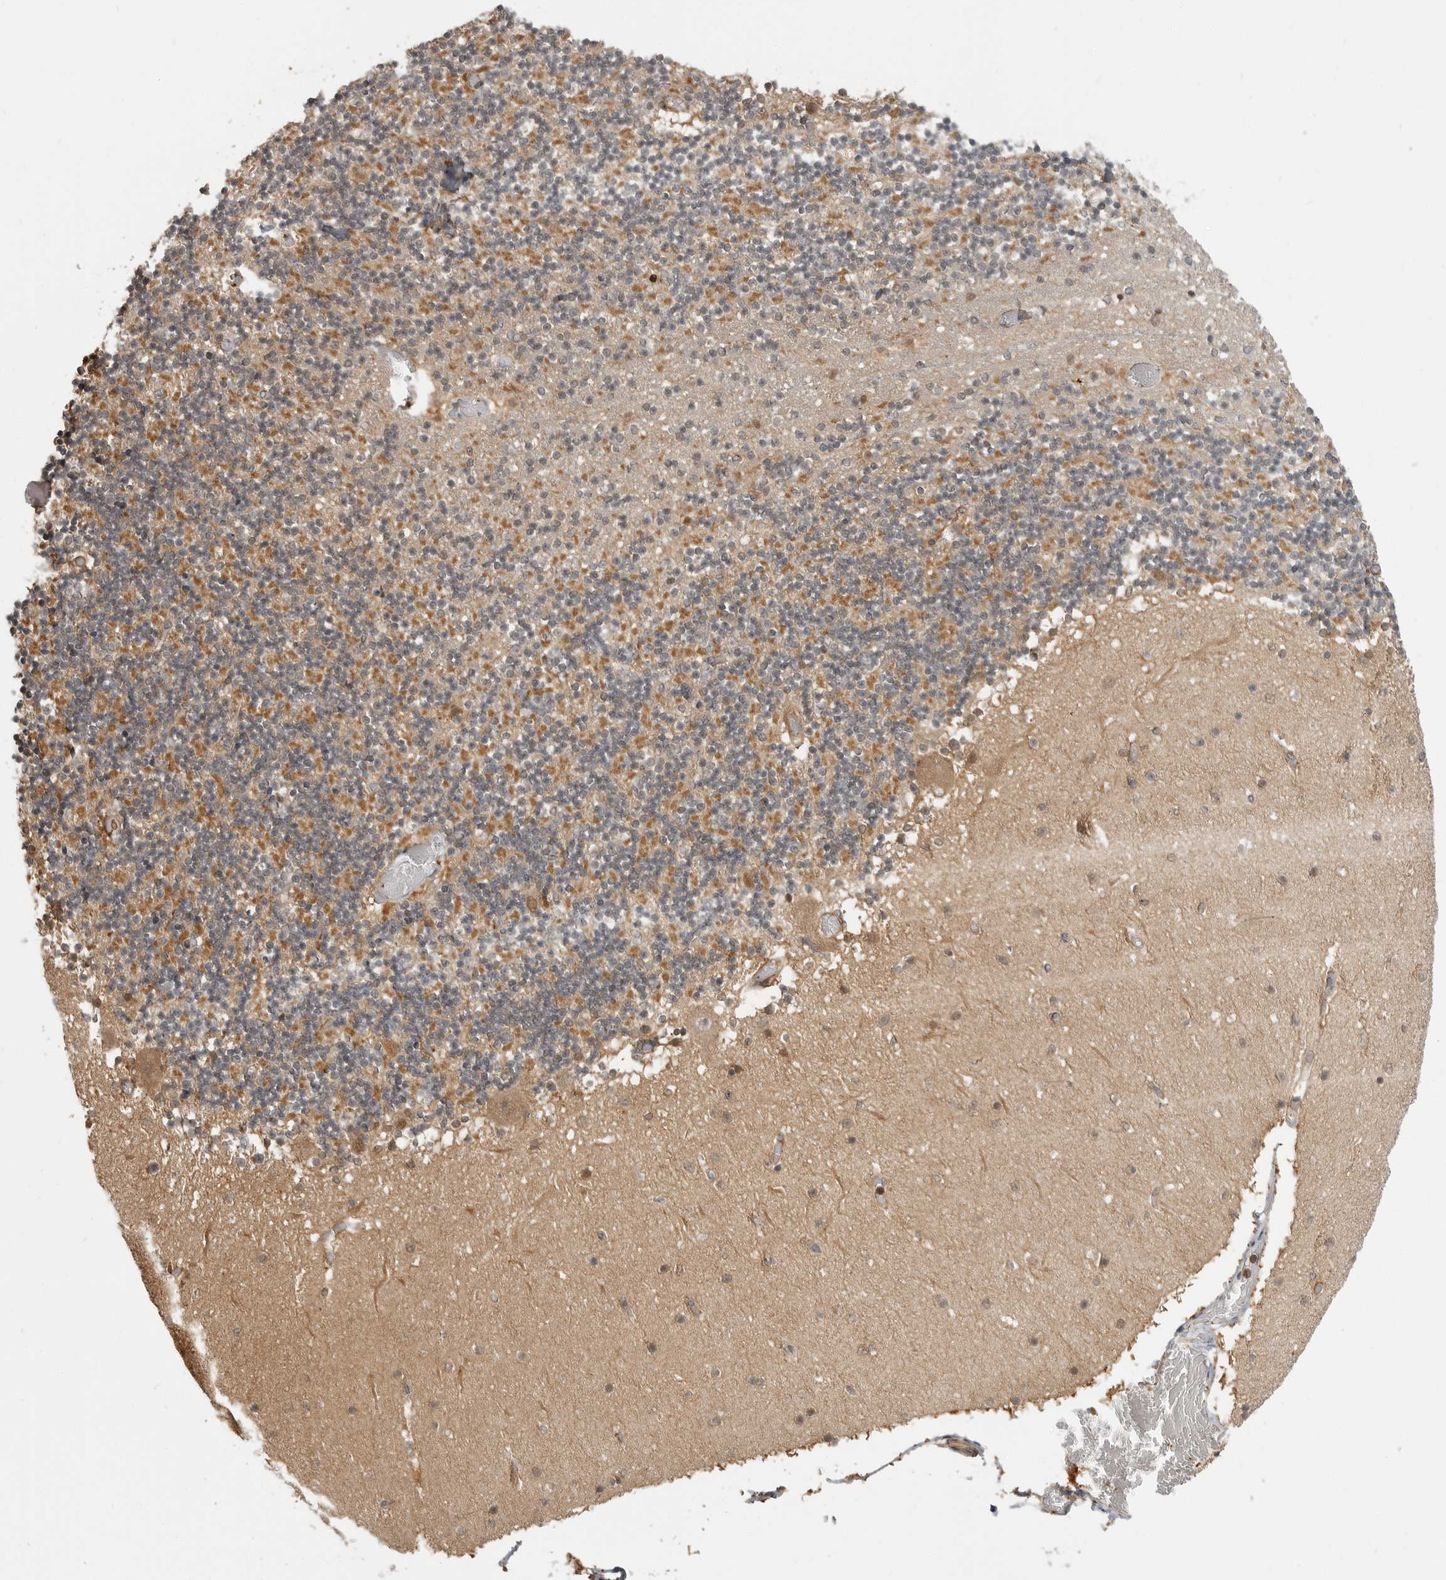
{"staining": {"intensity": "weak", "quantity": "25%-75%", "location": "cytoplasmic/membranous,nuclear"}, "tissue": "cerebellum", "cell_type": "Cells in granular layer", "image_type": "normal", "snomed": [{"axis": "morphology", "description": "Normal tissue, NOS"}, {"axis": "topography", "description": "Cerebellum"}], "caption": "Immunohistochemical staining of unremarkable human cerebellum reveals weak cytoplasmic/membranous,nuclear protein expression in about 25%-75% of cells in granular layer.", "gene": "ERN1", "patient": {"sex": "female", "age": 28}}